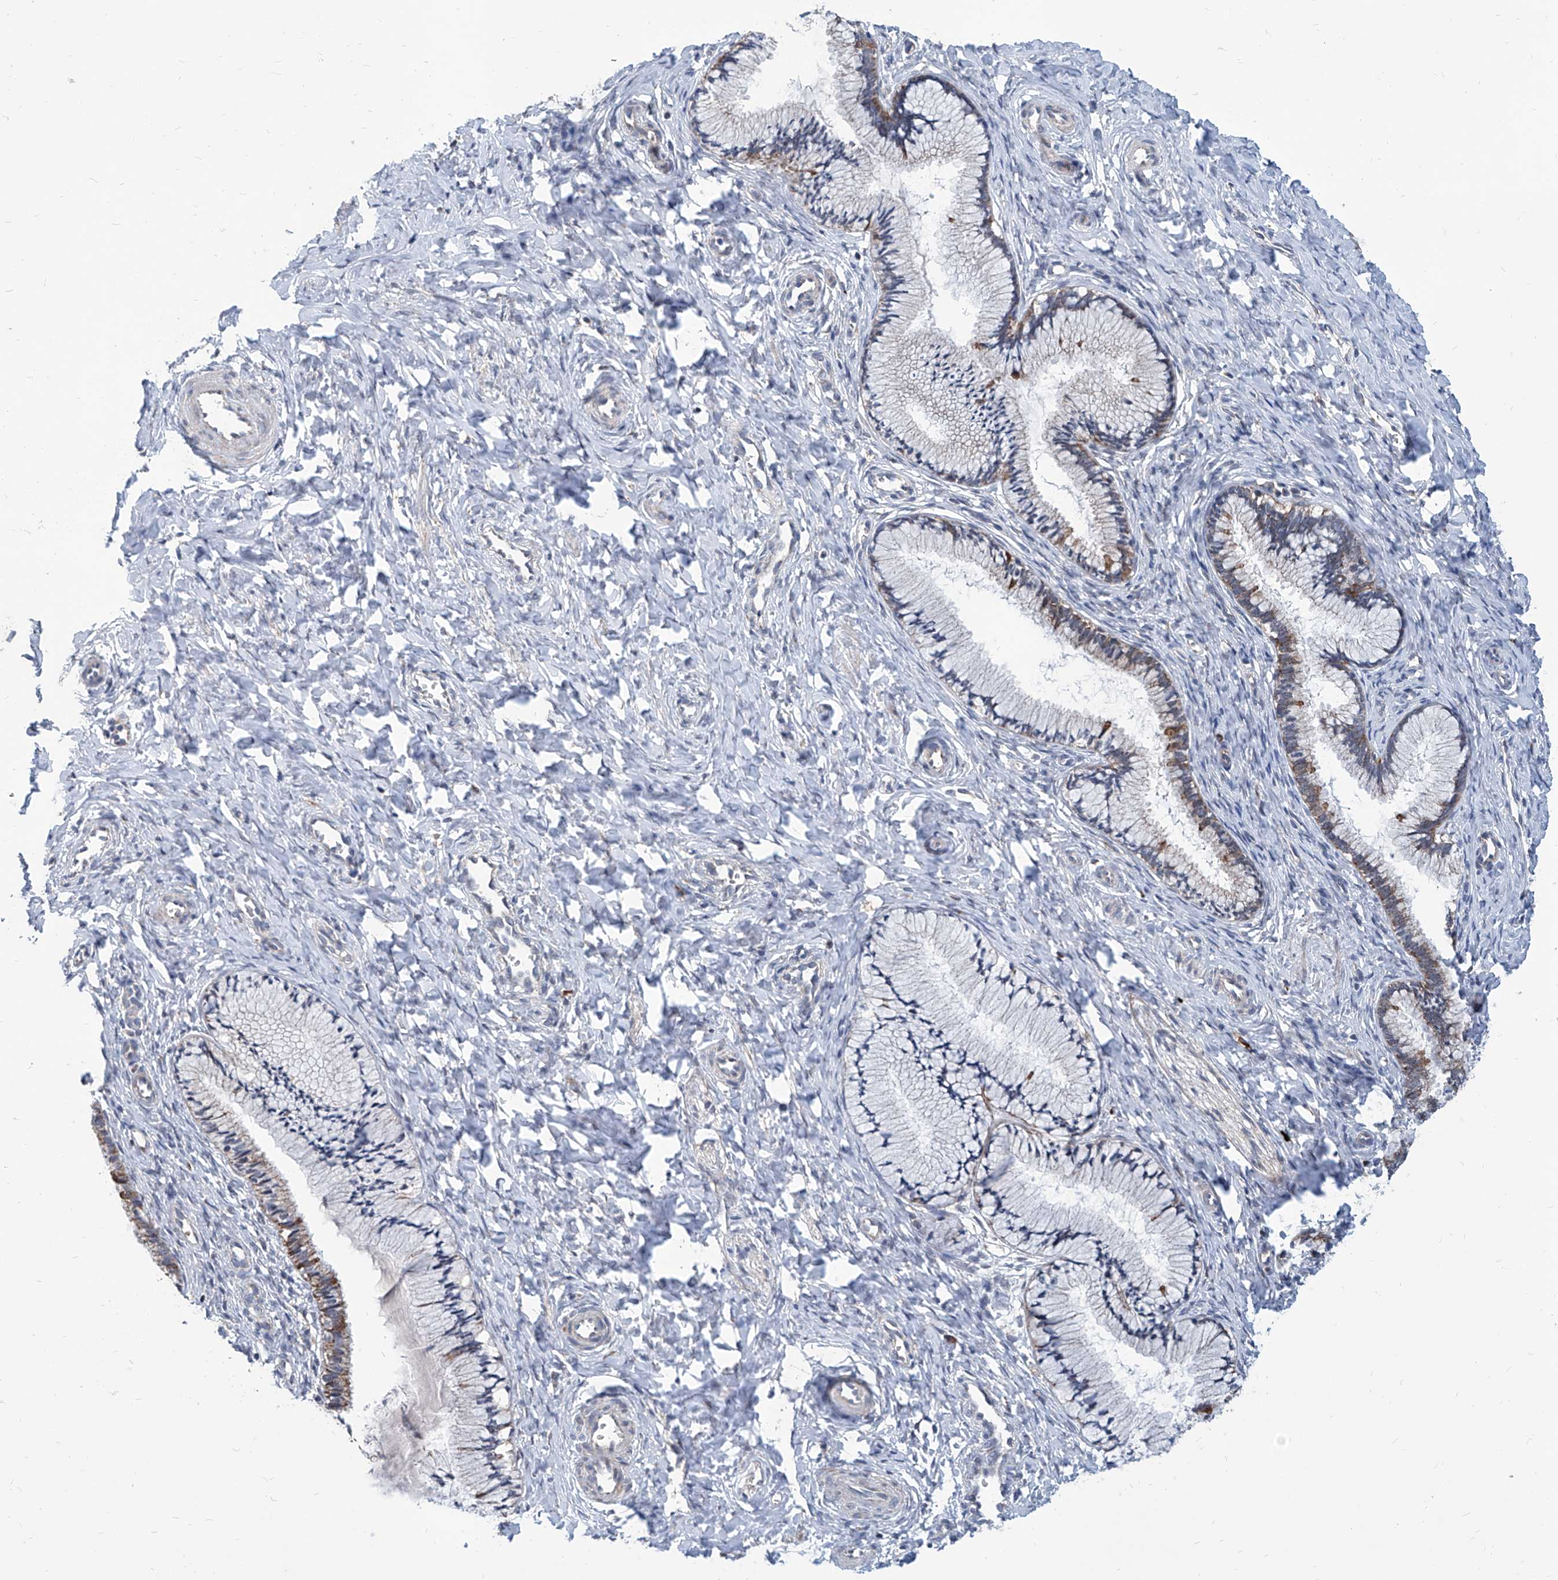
{"staining": {"intensity": "moderate", "quantity": "<25%", "location": "cytoplasmic/membranous"}, "tissue": "cervix", "cell_type": "Glandular cells", "image_type": "normal", "snomed": [{"axis": "morphology", "description": "Normal tissue, NOS"}, {"axis": "topography", "description": "Cervix"}], "caption": "Immunohistochemistry (IHC) of normal cervix reveals low levels of moderate cytoplasmic/membranous expression in approximately <25% of glandular cells. The staining was performed using DAB, with brown indicating positive protein expression. Nuclei are stained blue with hematoxylin.", "gene": "USP48", "patient": {"sex": "female", "age": 27}}